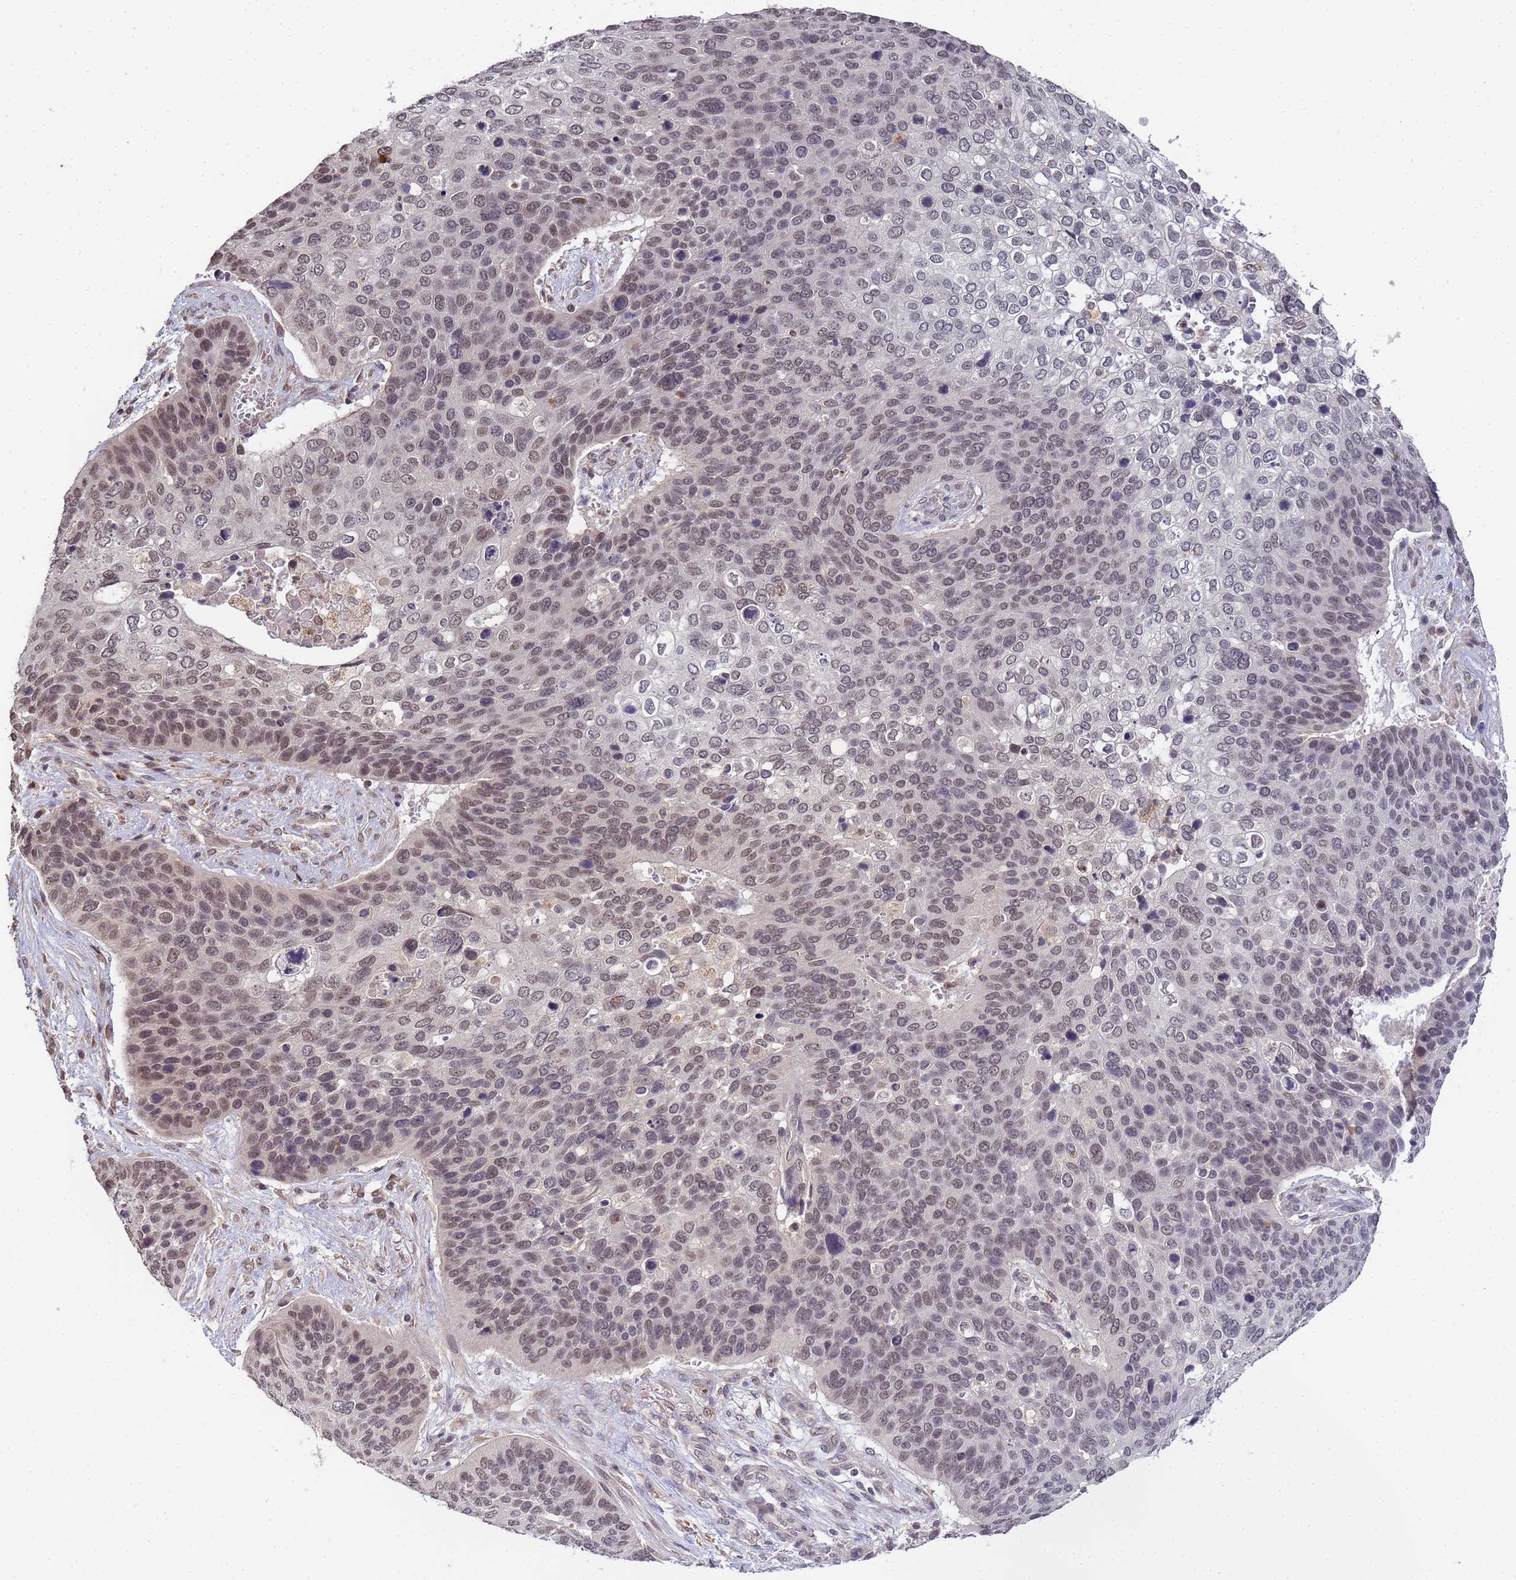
{"staining": {"intensity": "moderate", "quantity": "25%-75%", "location": "nuclear"}, "tissue": "skin cancer", "cell_type": "Tumor cells", "image_type": "cancer", "snomed": [{"axis": "morphology", "description": "Basal cell carcinoma"}, {"axis": "topography", "description": "Skin"}], "caption": "Skin cancer stained with DAB immunohistochemistry exhibits medium levels of moderate nuclear expression in about 25%-75% of tumor cells. (DAB (3,3'-diaminobenzidine) IHC, brown staining for protein, blue staining for nuclei).", "gene": "MYL7", "patient": {"sex": "female", "age": 74}}